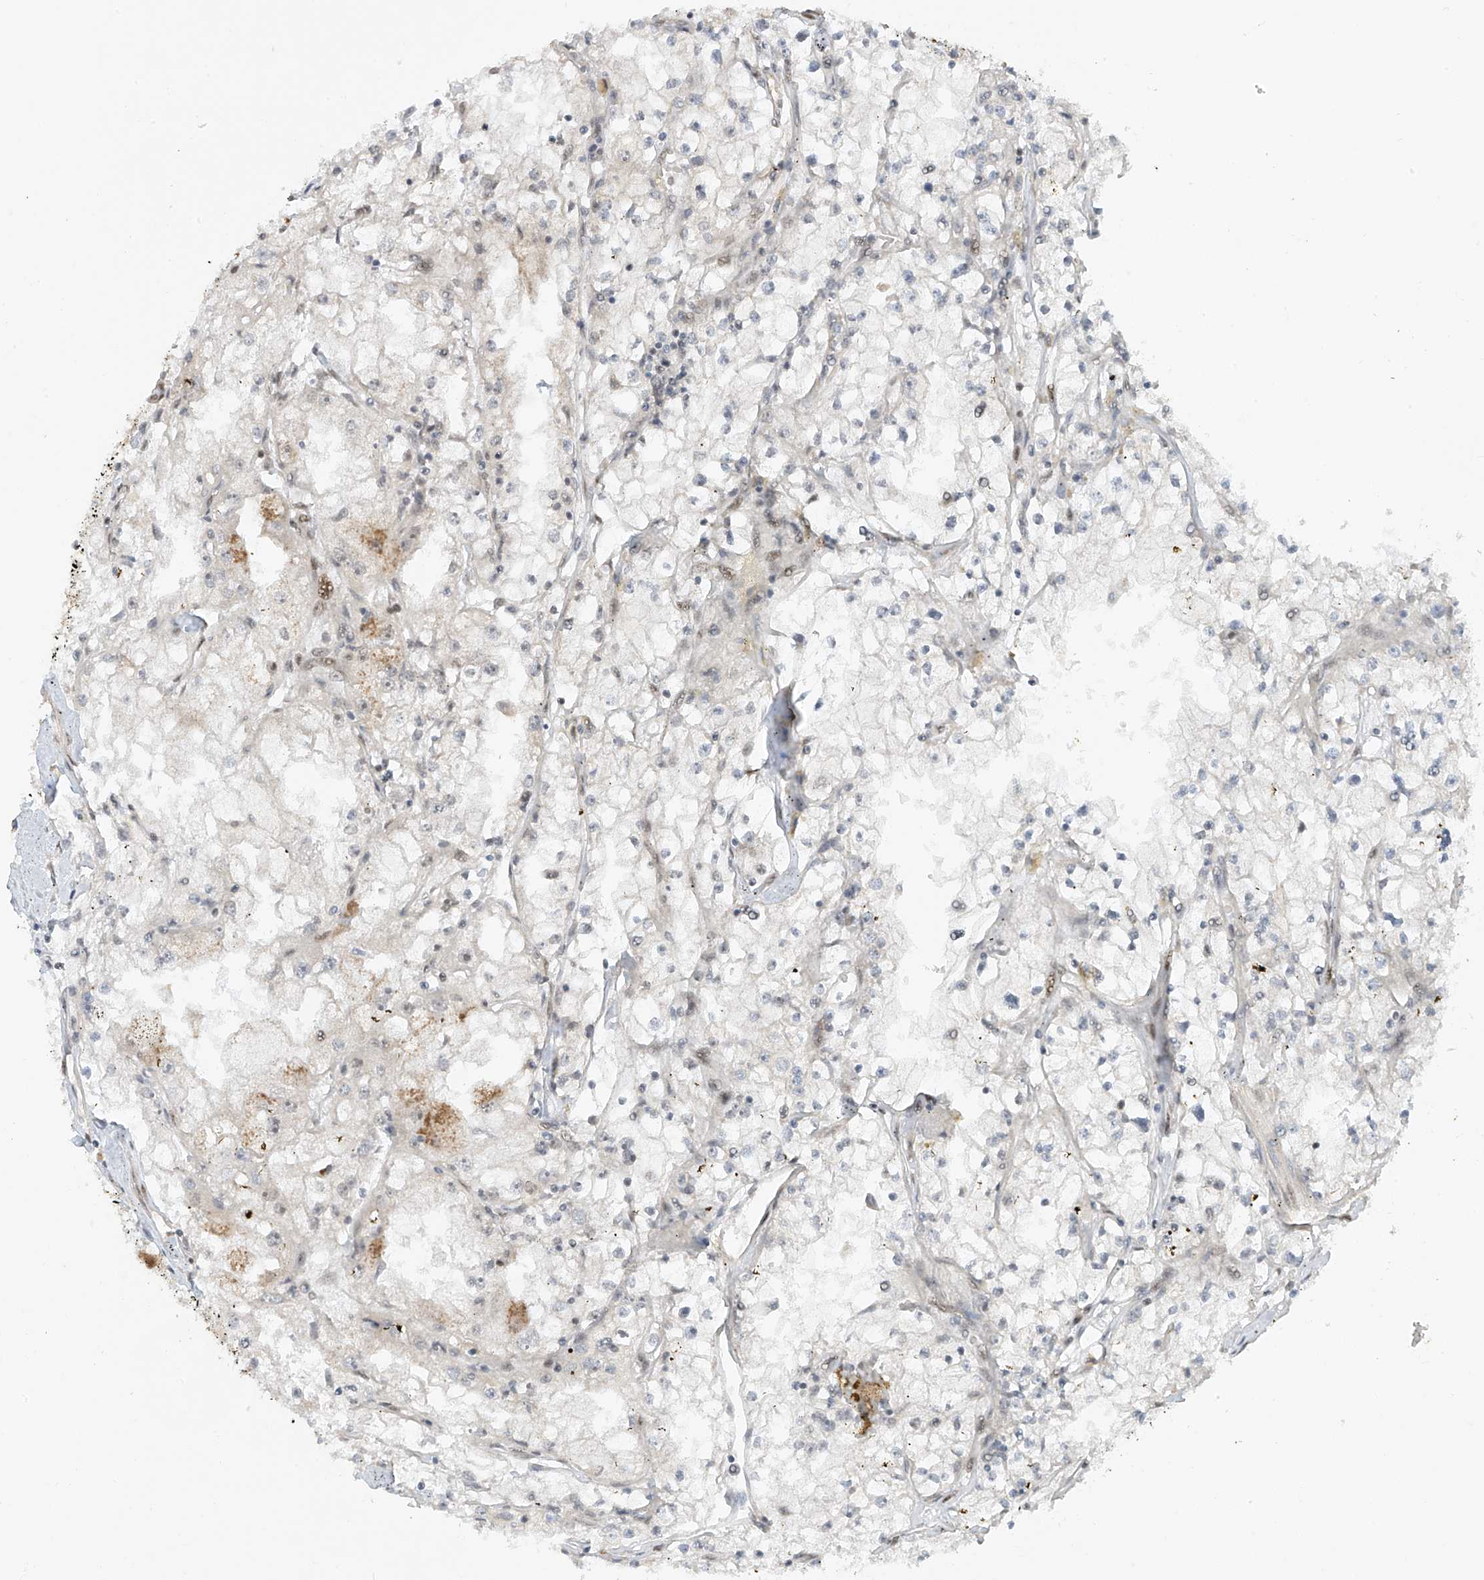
{"staining": {"intensity": "negative", "quantity": "none", "location": "none"}, "tissue": "renal cancer", "cell_type": "Tumor cells", "image_type": "cancer", "snomed": [{"axis": "morphology", "description": "Adenocarcinoma, NOS"}, {"axis": "topography", "description": "Kidney"}], "caption": "DAB (3,3'-diaminobenzidine) immunohistochemical staining of renal cancer reveals no significant staining in tumor cells.", "gene": "ARHGEF3", "patient": {"sex": "male", "age": 56}}